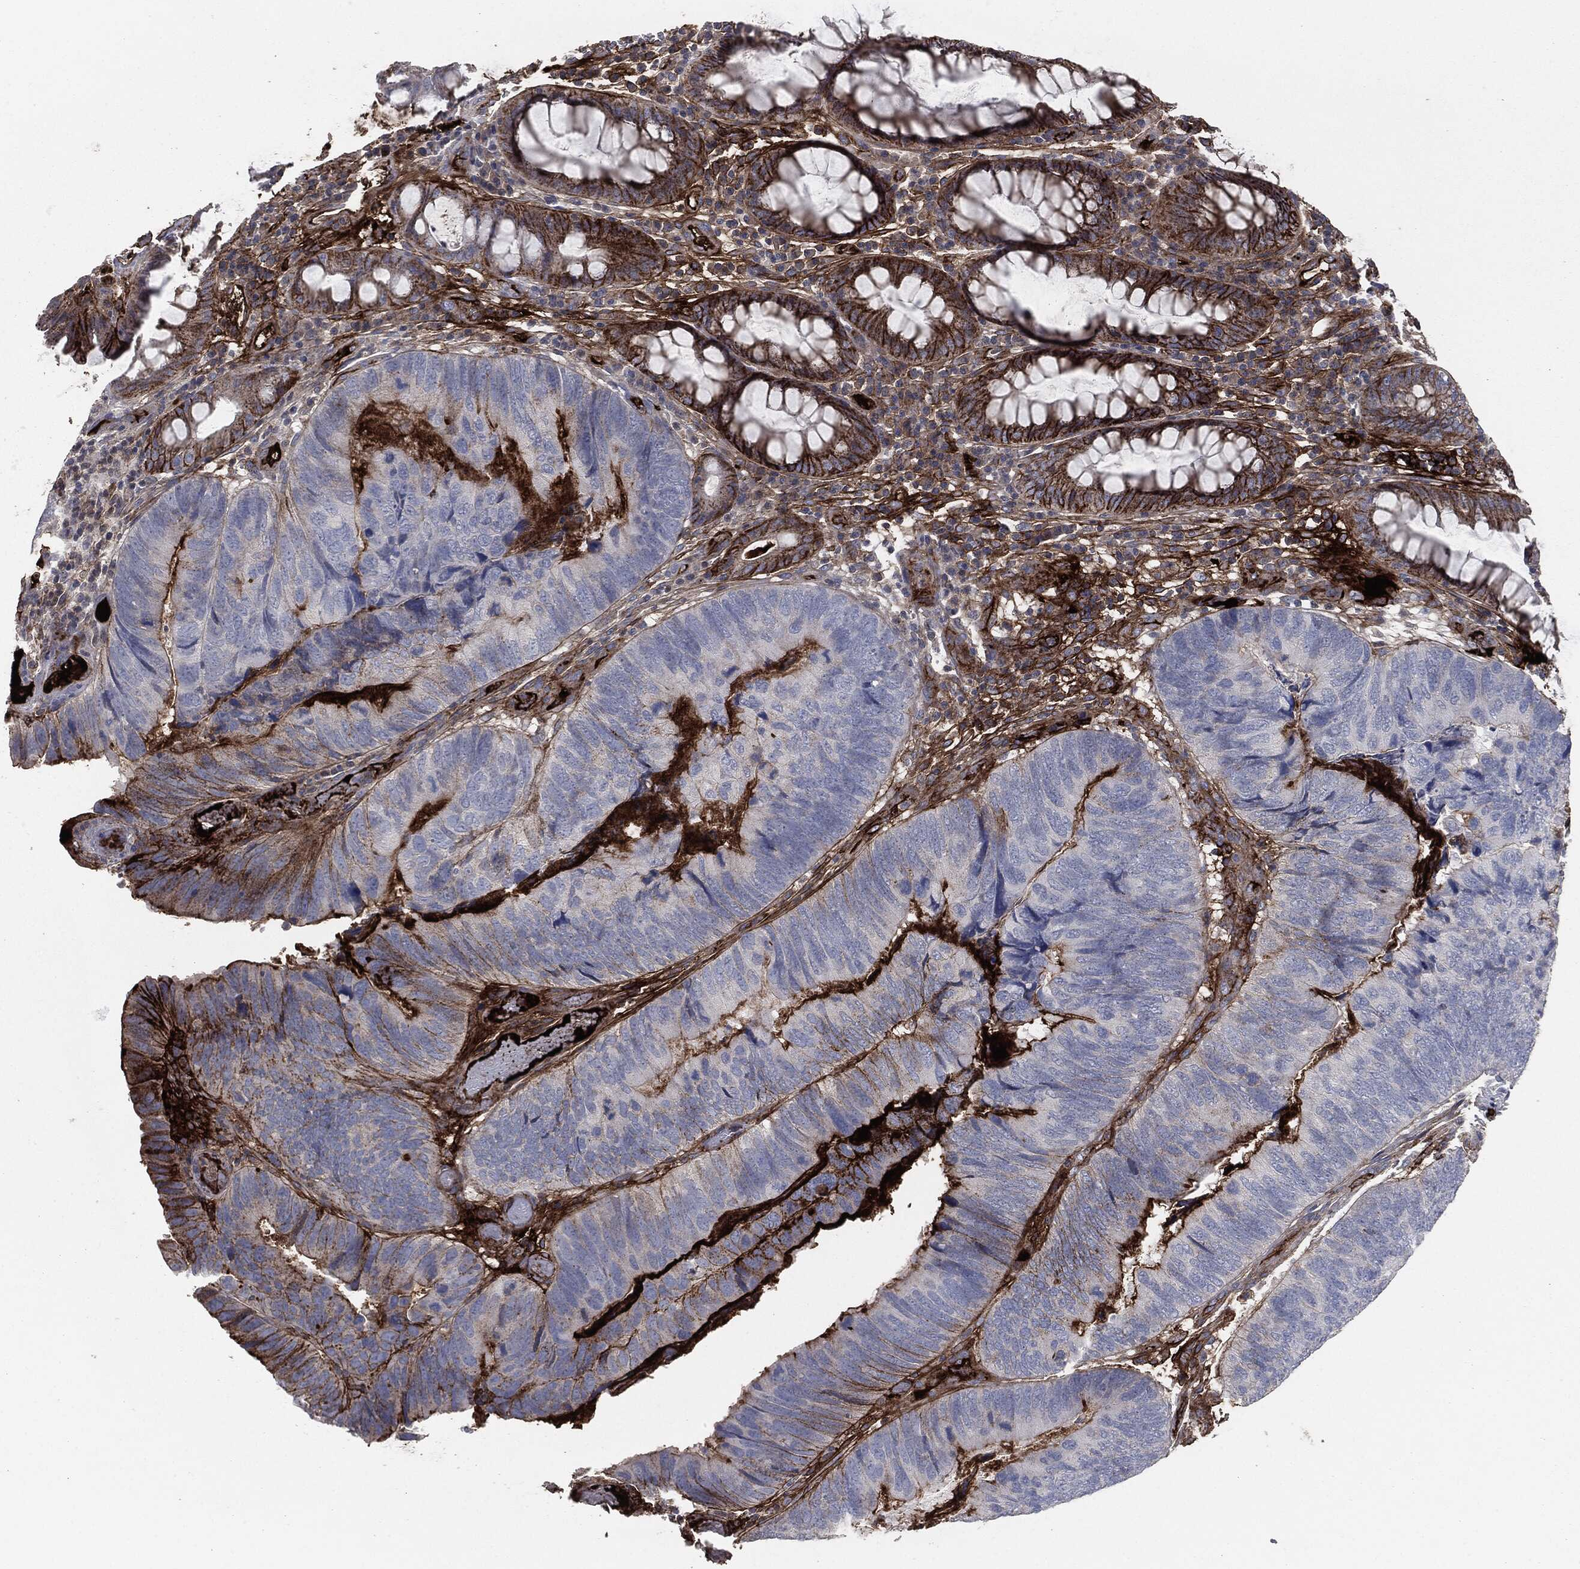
{"staining": {"intensity": "negative", "quantity": "none", "location": "none"}, "tissue": "colorectal cancer", "cell_type": "Tumor cells", "image_type": "cancer", "snomed": [{"axis": "morphology", "description": "Adenocarcinoma, NOS"}, {"axis": "topography", "description": "Colon"}], "caption": "Immunohistochemical staining of colorectal cancer shows no significant expression in tumor cells.", "gene": "APOB", "patient": {"sex": "female", "age": 67}}